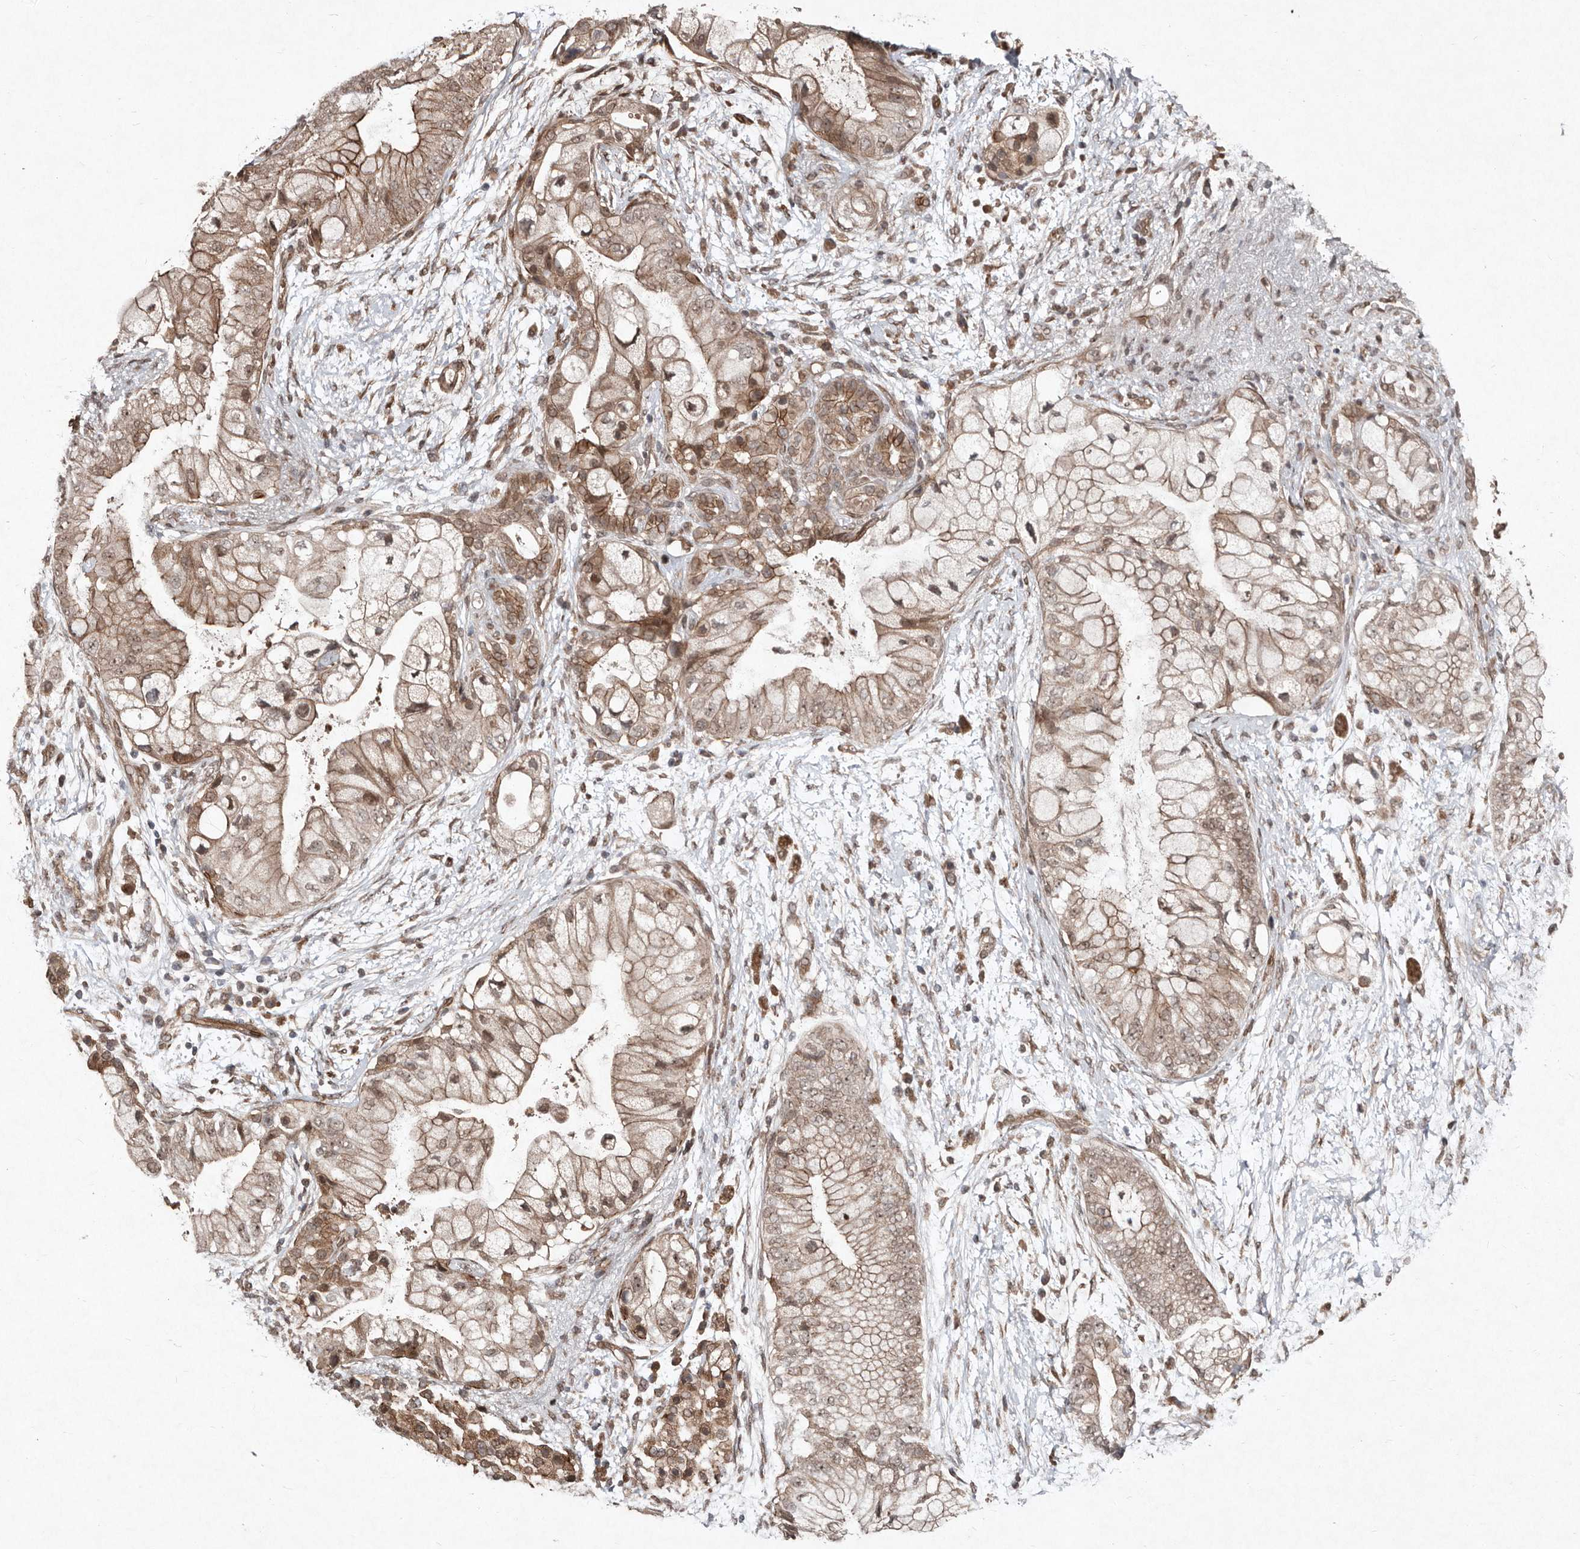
{"staining": {"intensity": "moderate", "quantity": ">75%", "location": "cytoplasmic/membranous"}, "tissue": "pancreatic cancer", "cell_type": "Tumor cells", "image_type": "cancer", "snomed": [{"axis": "morphology", "description": "Adenocarcinoma, NOS"}, {"axis": "topography", "description": "Pancreas"}], "caption": "A medium amount of moderate cytoplasmic/membranous expression is present in about >75% of tumor cells in pancreatic cancer tissue.", "gene": "DIP2C", "patient": {"sex": "male", "age": 53}}